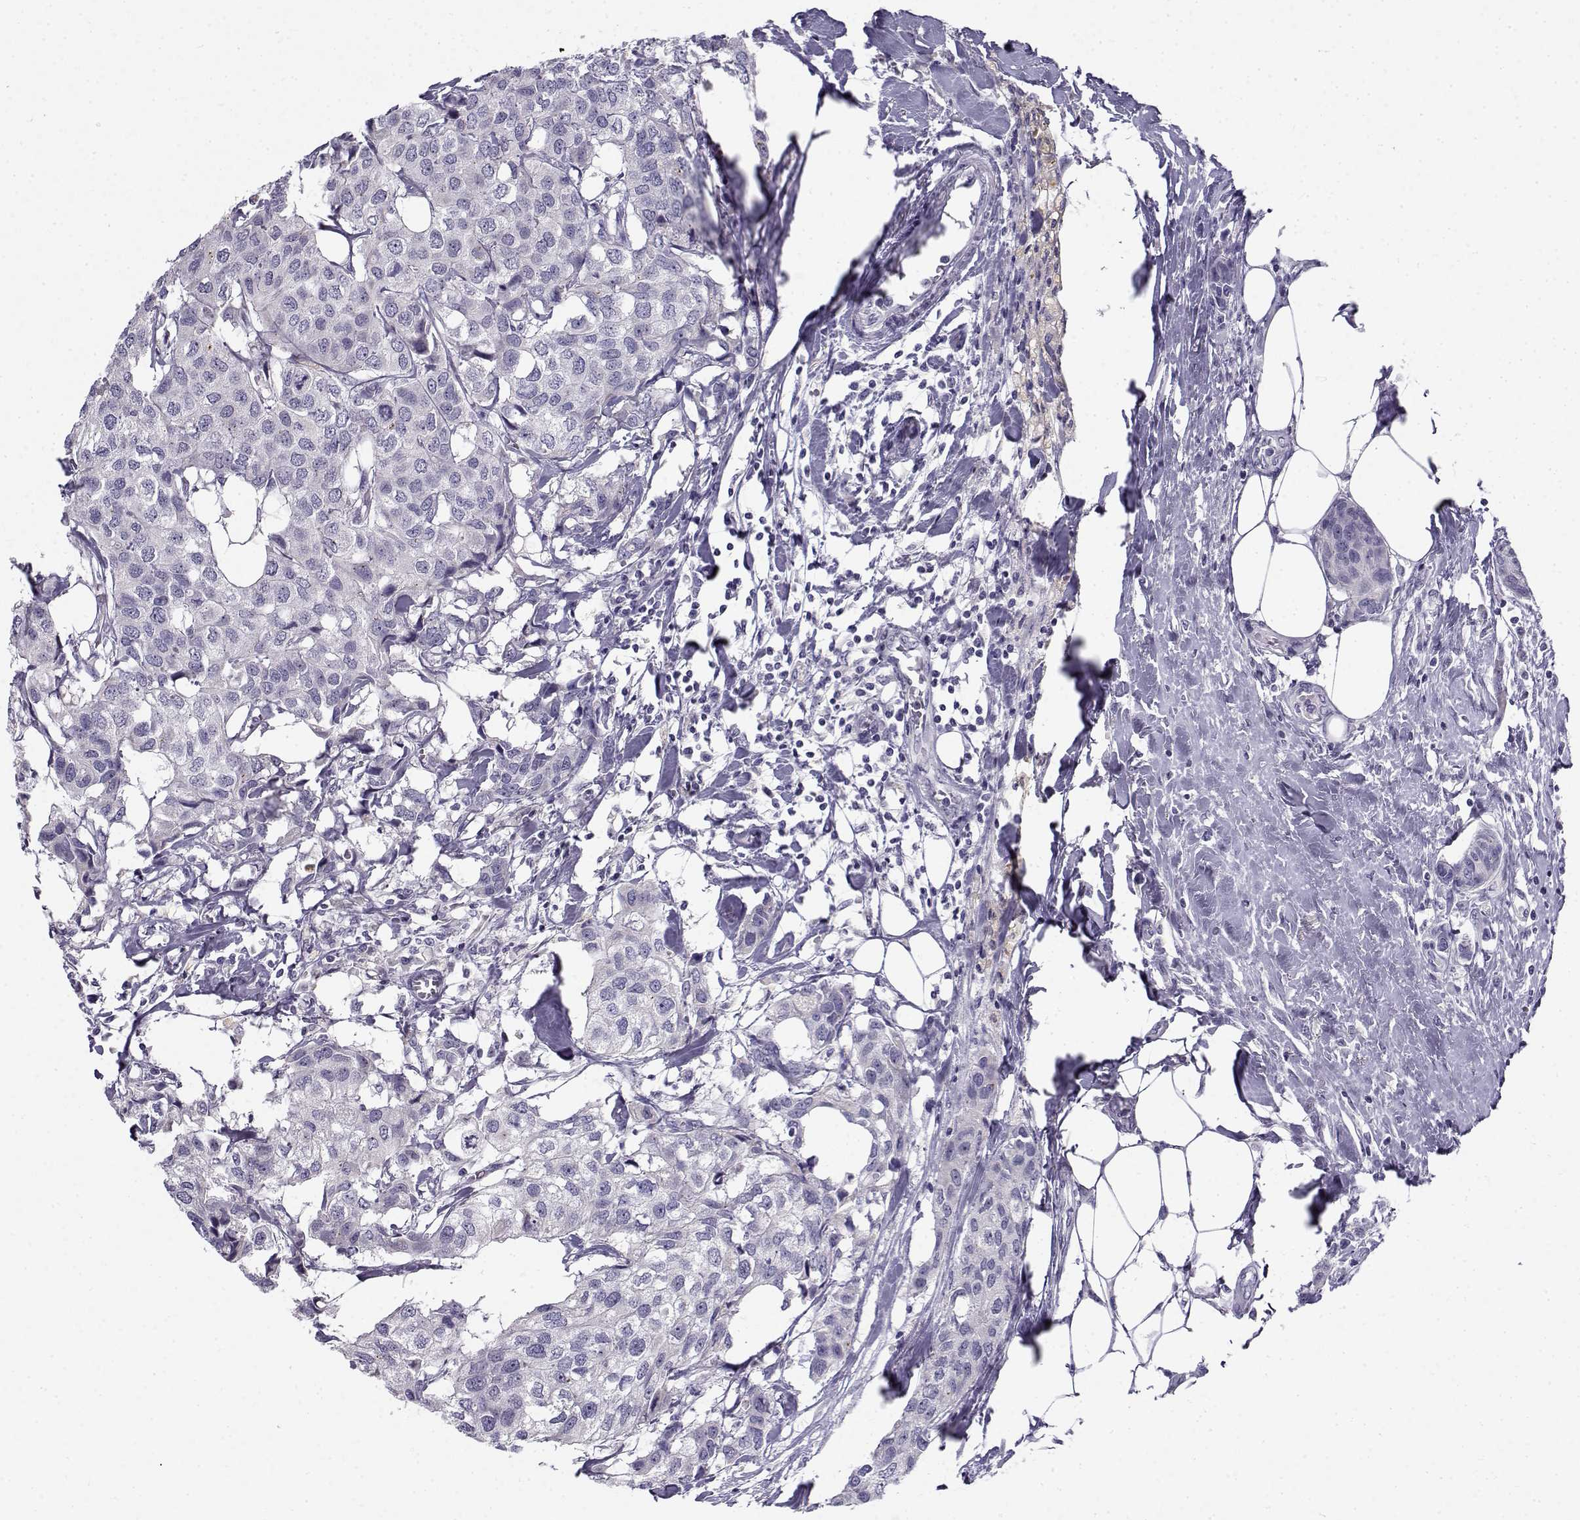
{"staining": {"intensity": "negative", "quantity": "none", "location": "none"}, "tissue": "breast cancer", "cell_type": "Tumor cells", "image_type": "cancer", "snomed": [{"axis": "morphology", "description": "Duct carcinoma"}, {"axis": "topography", "description": "Breast"}], "caption": "High magnification brightfield microscopy of breast intraductal carcinoma stained with DAB (3,3'-diaminobenzidine) (brown) and counterstained with hematoxylin (blue): tumor cells show no significant positivity.", "gene": "FAM166A", "patient": {"sex": "female", "age": 80}}